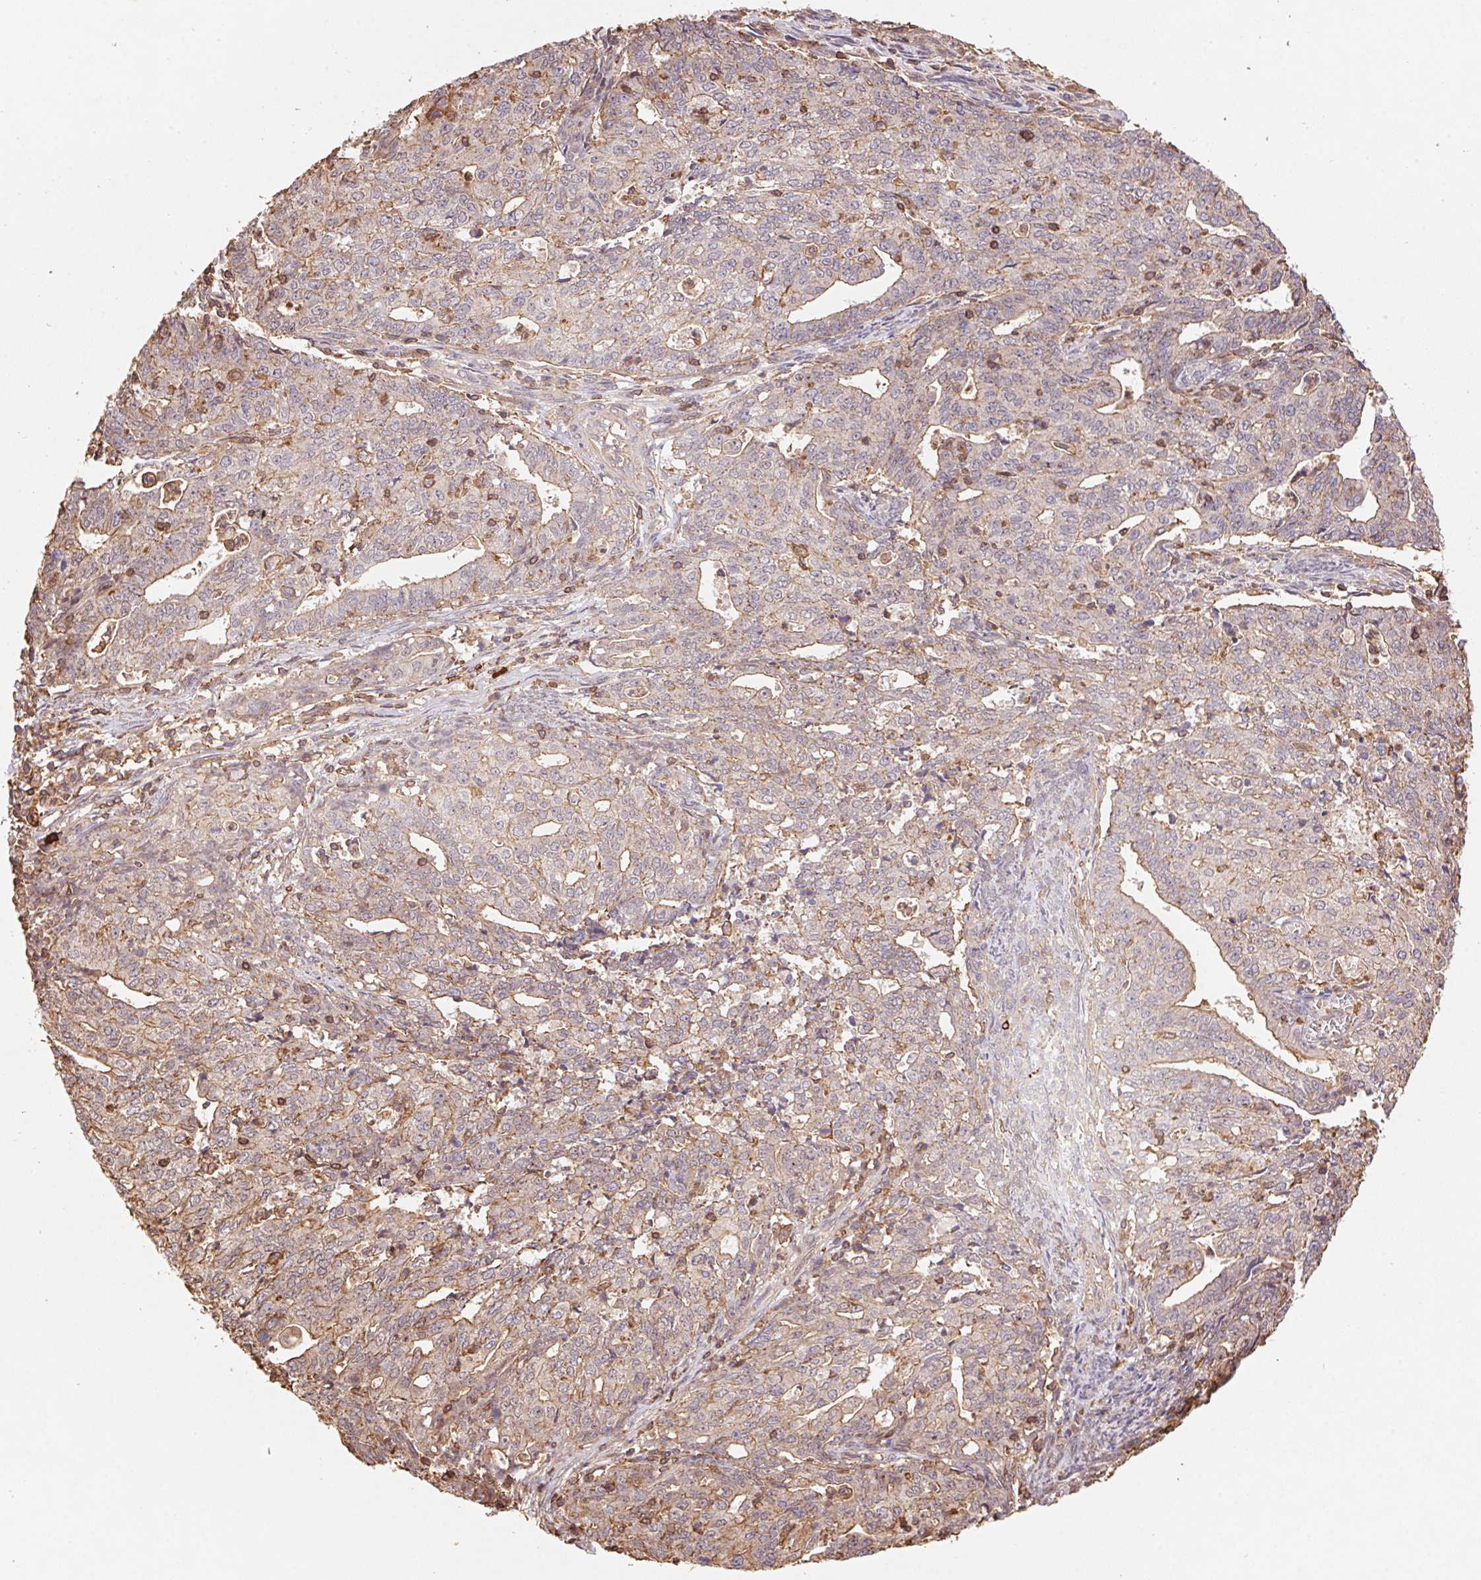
{"staining": {"intensity": "weak", "quantity": "25%-75%", "location": "cytoplasmic/membranous"}, "tissue": "endometrial cancer", "cell_type": "Tumor cells", "image_type": "cancer", "snomed": [{"axis": "morphology", "description": "Adenocarcinoma, NOS"}, {"axis": "topography", "description": "Endometrium"}], "caption": "Adenocarcinoma (endometrial) stained for a protein exhibits weak cytoplasmic/membranous positivity in tumor cells.", "gene": "ATG10", "patient": {"sex": "female", "age": 82}}